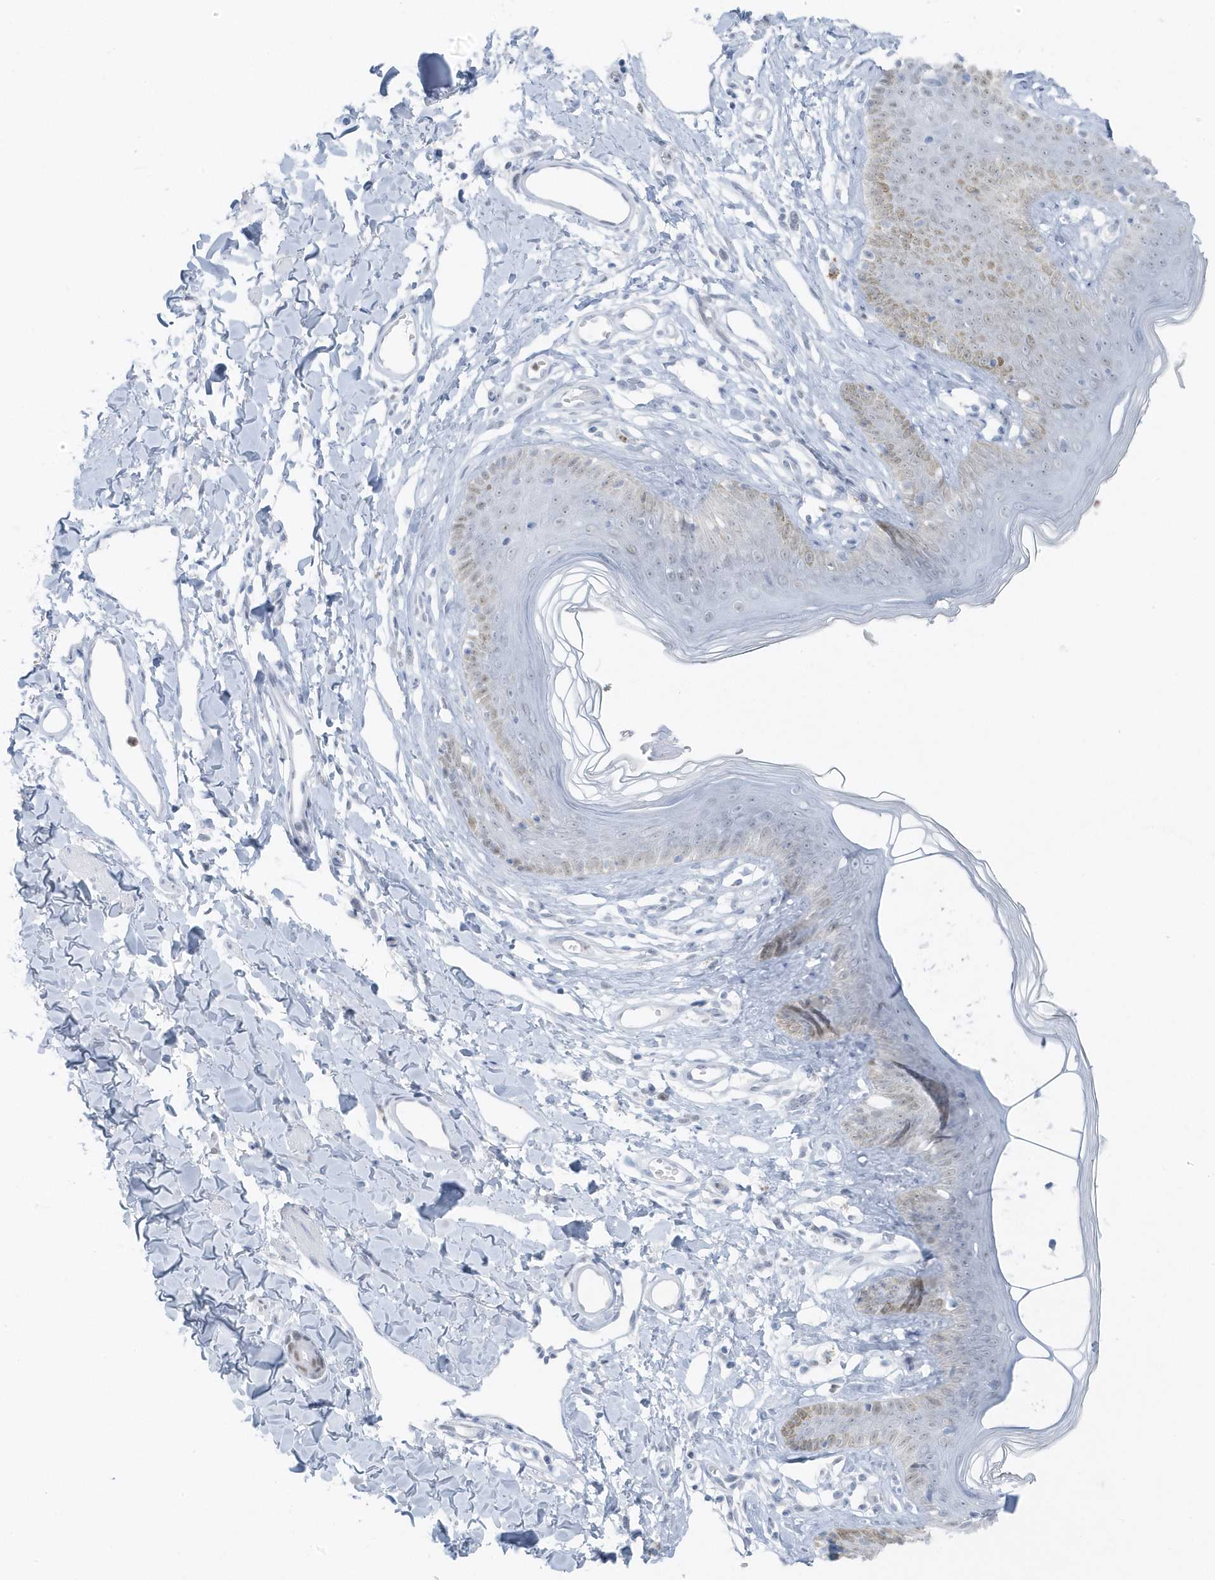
{"staining": {"intensity": "negative", "quantity": "none", "location": "none"}, "tissue": "skin", "cell_type": "Epidermal cells", "image_type": "normal", "snomed": [{"axis": "morphology", "description": "Normal tissue, NOS"}, {"axis": "morphology", "description": "Squamous cell carcinoma, NOS"}, {"axis": "topography", "description": "Vulva"}], "caption": "Epidermal cells show no significant expression in benign skin.", "gene": "SMIM34", "patient": {"sex": "female", "age": 85}}